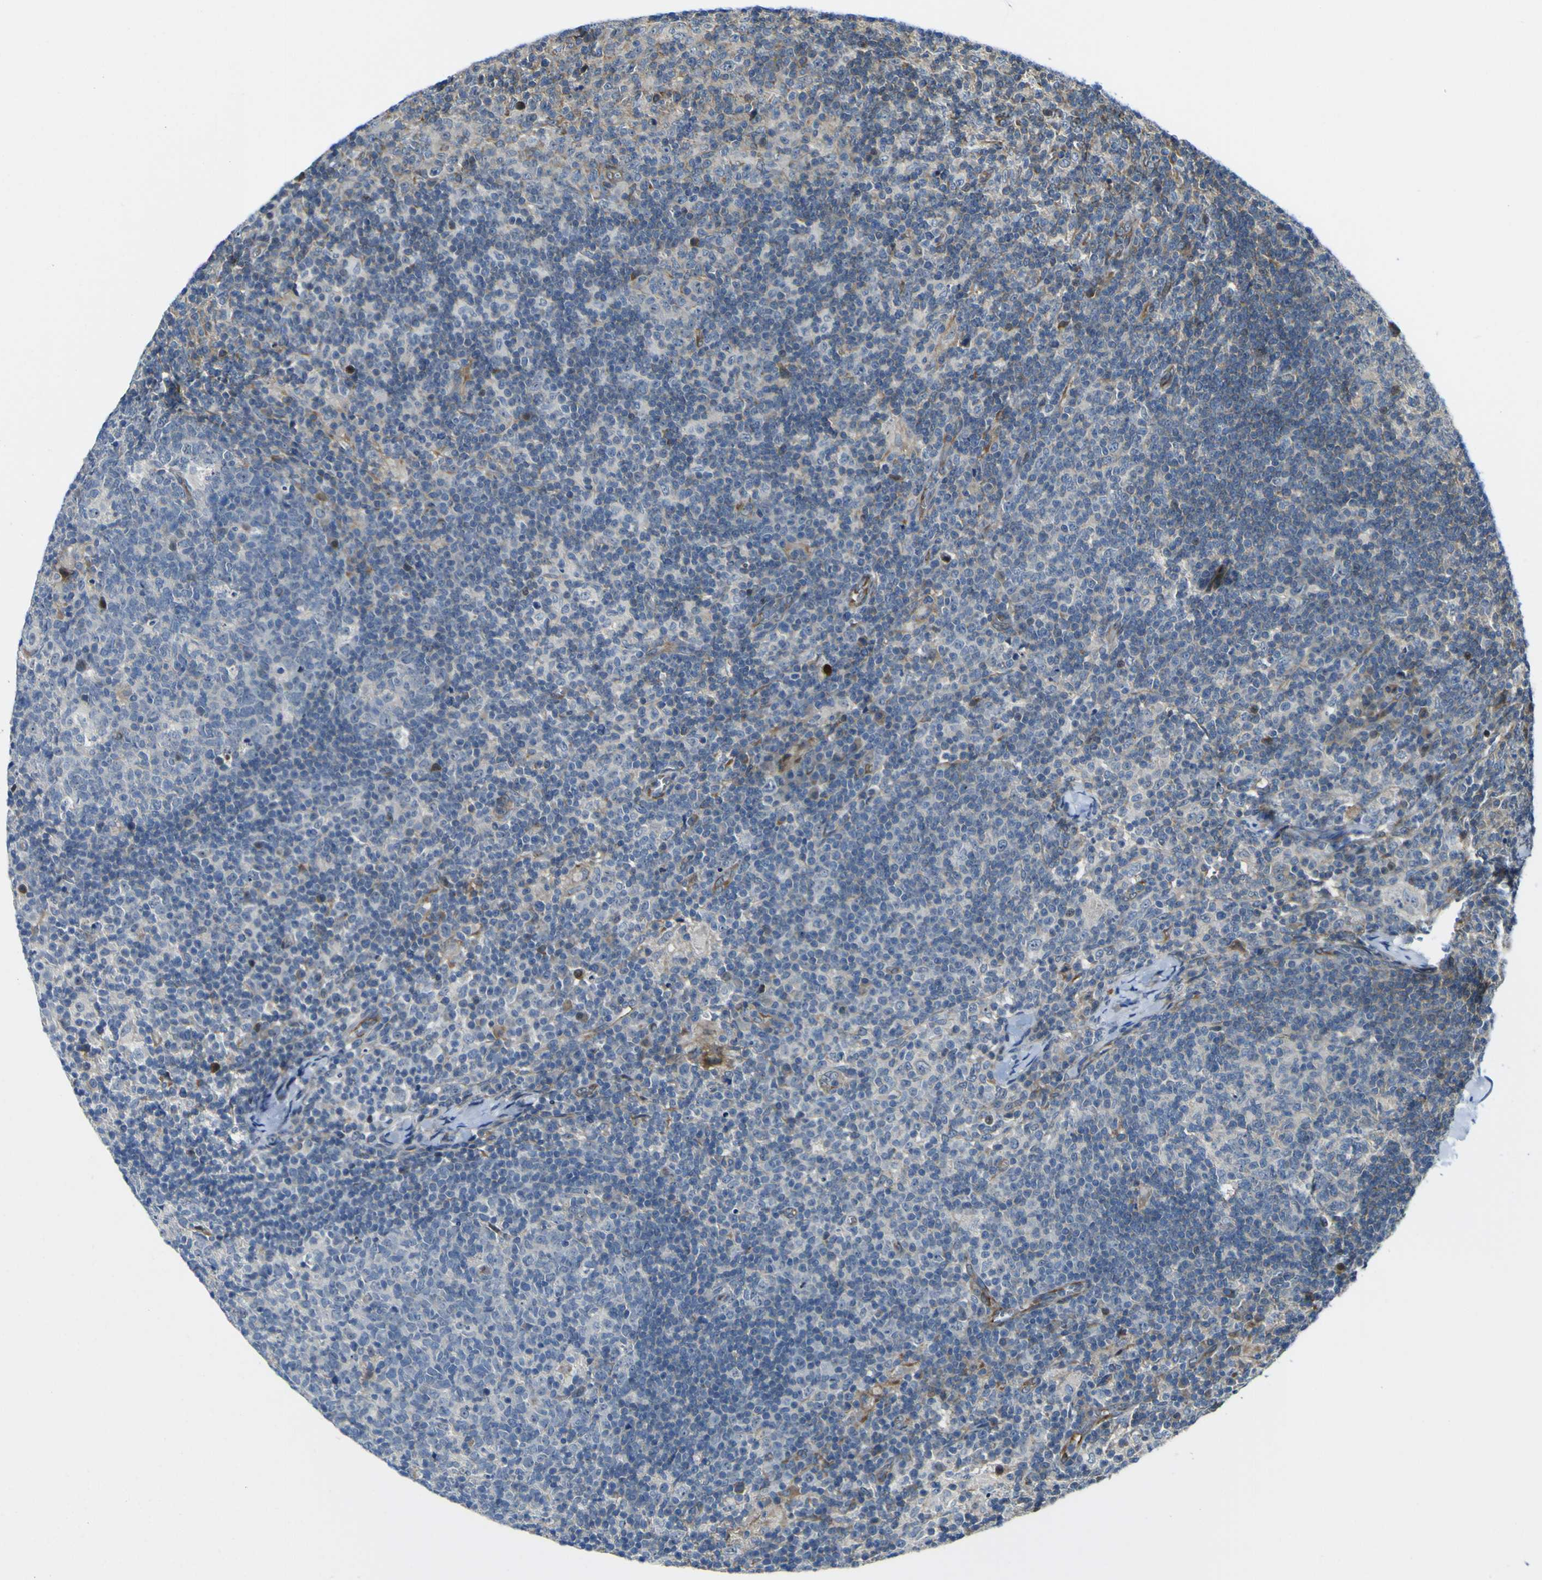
{"staining": {"intensity": "weak", "quantity": "<25%", "location": "cytoplasmic/membranous"}, "tissue": "lymph node", "cell_type": "Germinal center cells", "image_type": "normal", "snomed": [{"axis": "morphology", "description": "Normal tissue, NOS"}, {"axis": "morphology", "description": "Inflammation, NOS"}, {"axis": "topography", "description": "Lymph node"}], "caption": "Unremarkable lymph node was stained to show a protein in brown. There is no significant expression in germinal center cells. (DAB (3,3'-diaminobenzidine) immunohistochemistry (IHC) visualized using brightfield microscopy, high magnification).", "gene": "KDM7A", "patient": {"sex": "male", "age": 55}}